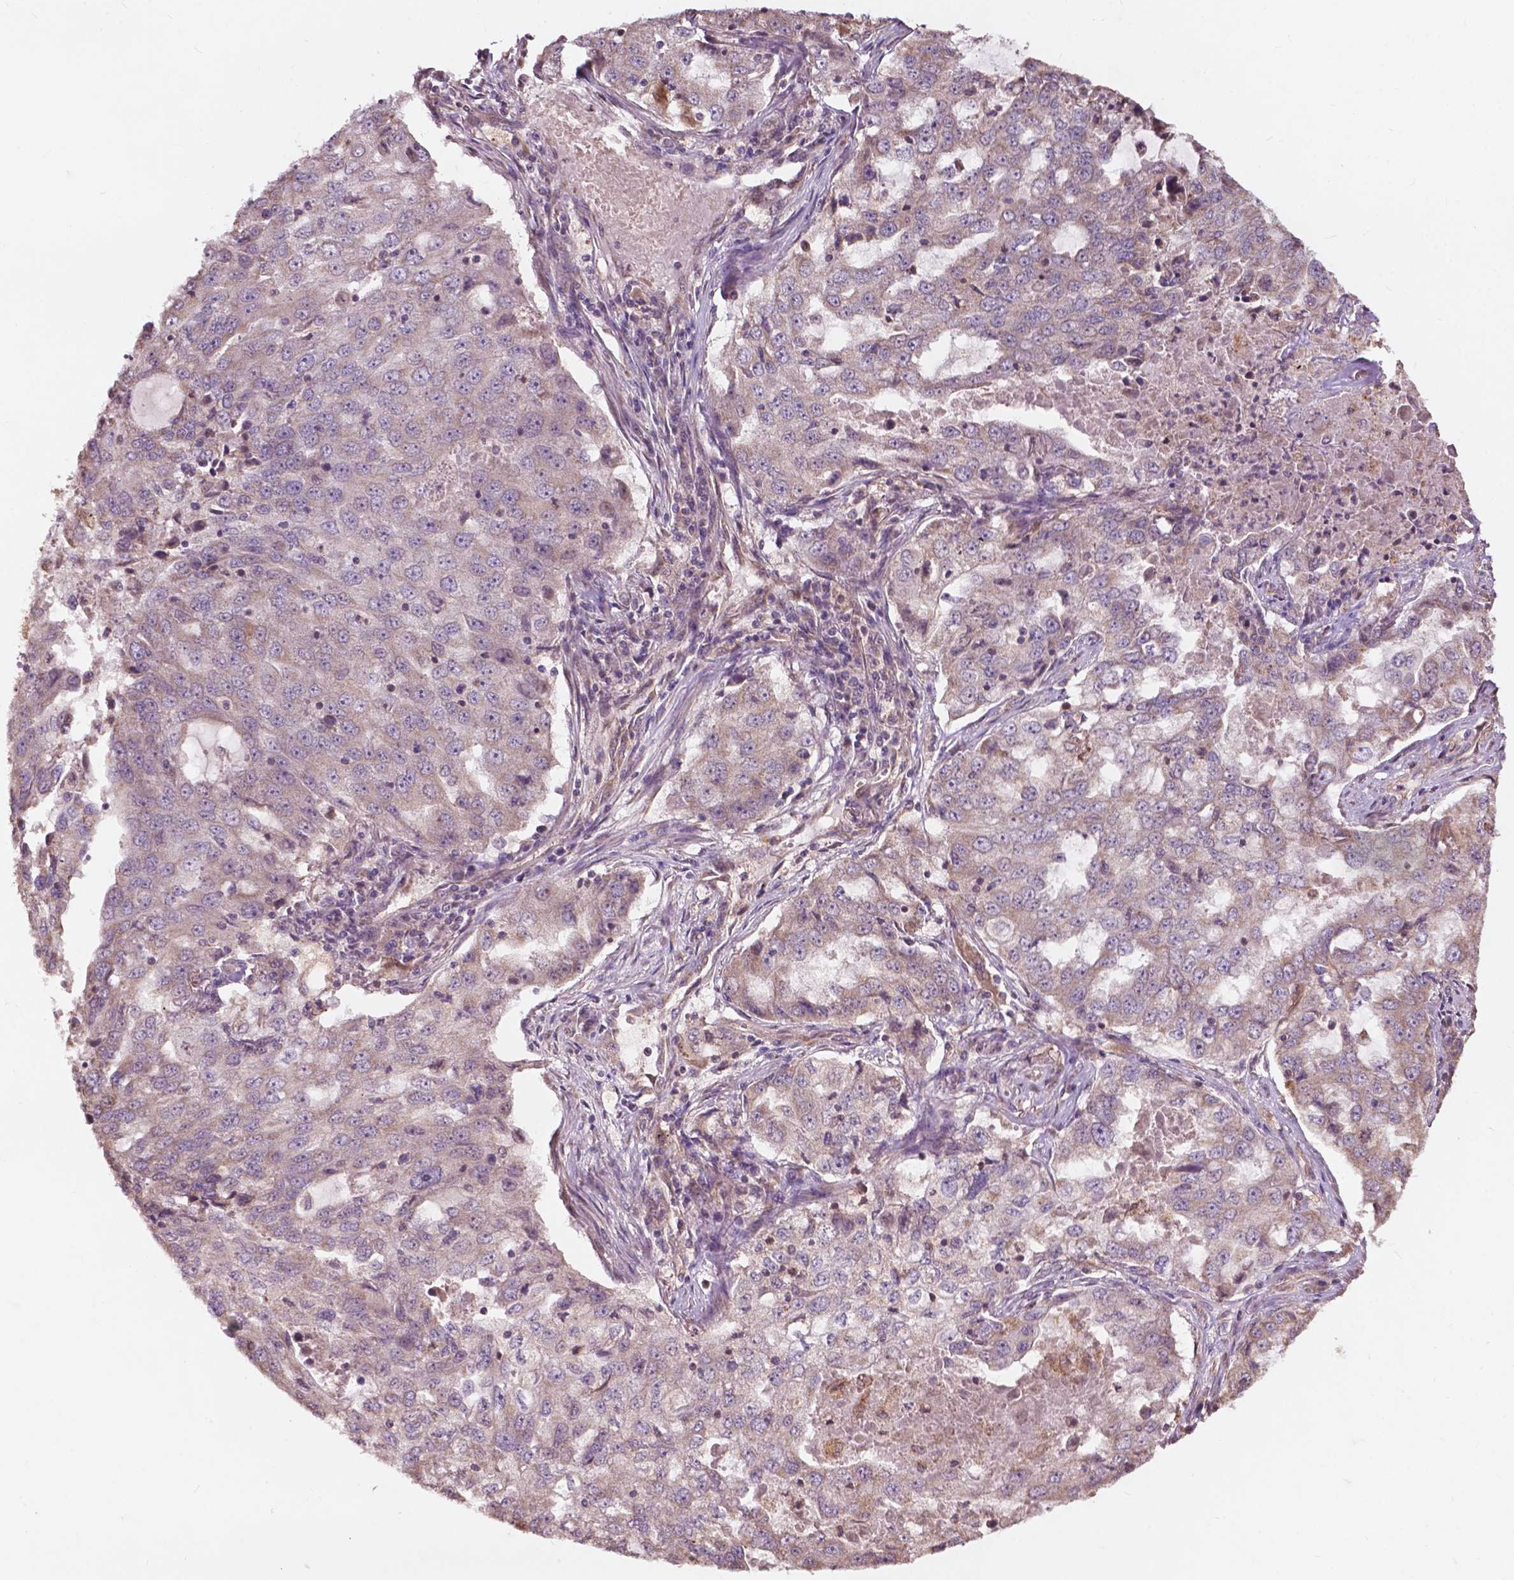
{"staining": {"intensity": "weak", "quantity": "25%-75%", "location": "cytoplasmic/membranous"}, "tissue": "lung cancer", "cell_type": "Tumor cells", "image_type": "cancer", "snomed": [{"axis": "morphology", "description": "Adenocarcinoma, NOS"}, {"axis": "topography", "description": "Lung"}], "caption": "This photomicrograph exhibits immunohistochemistry (IHC) staining of adenocarcinoma (lung), with low weak cytoplasmic/membranous positivity in about 25%-75% of tumor cells.", "gene": "CDC42BPA", "patient": {"sex": "female", "age": 61}}